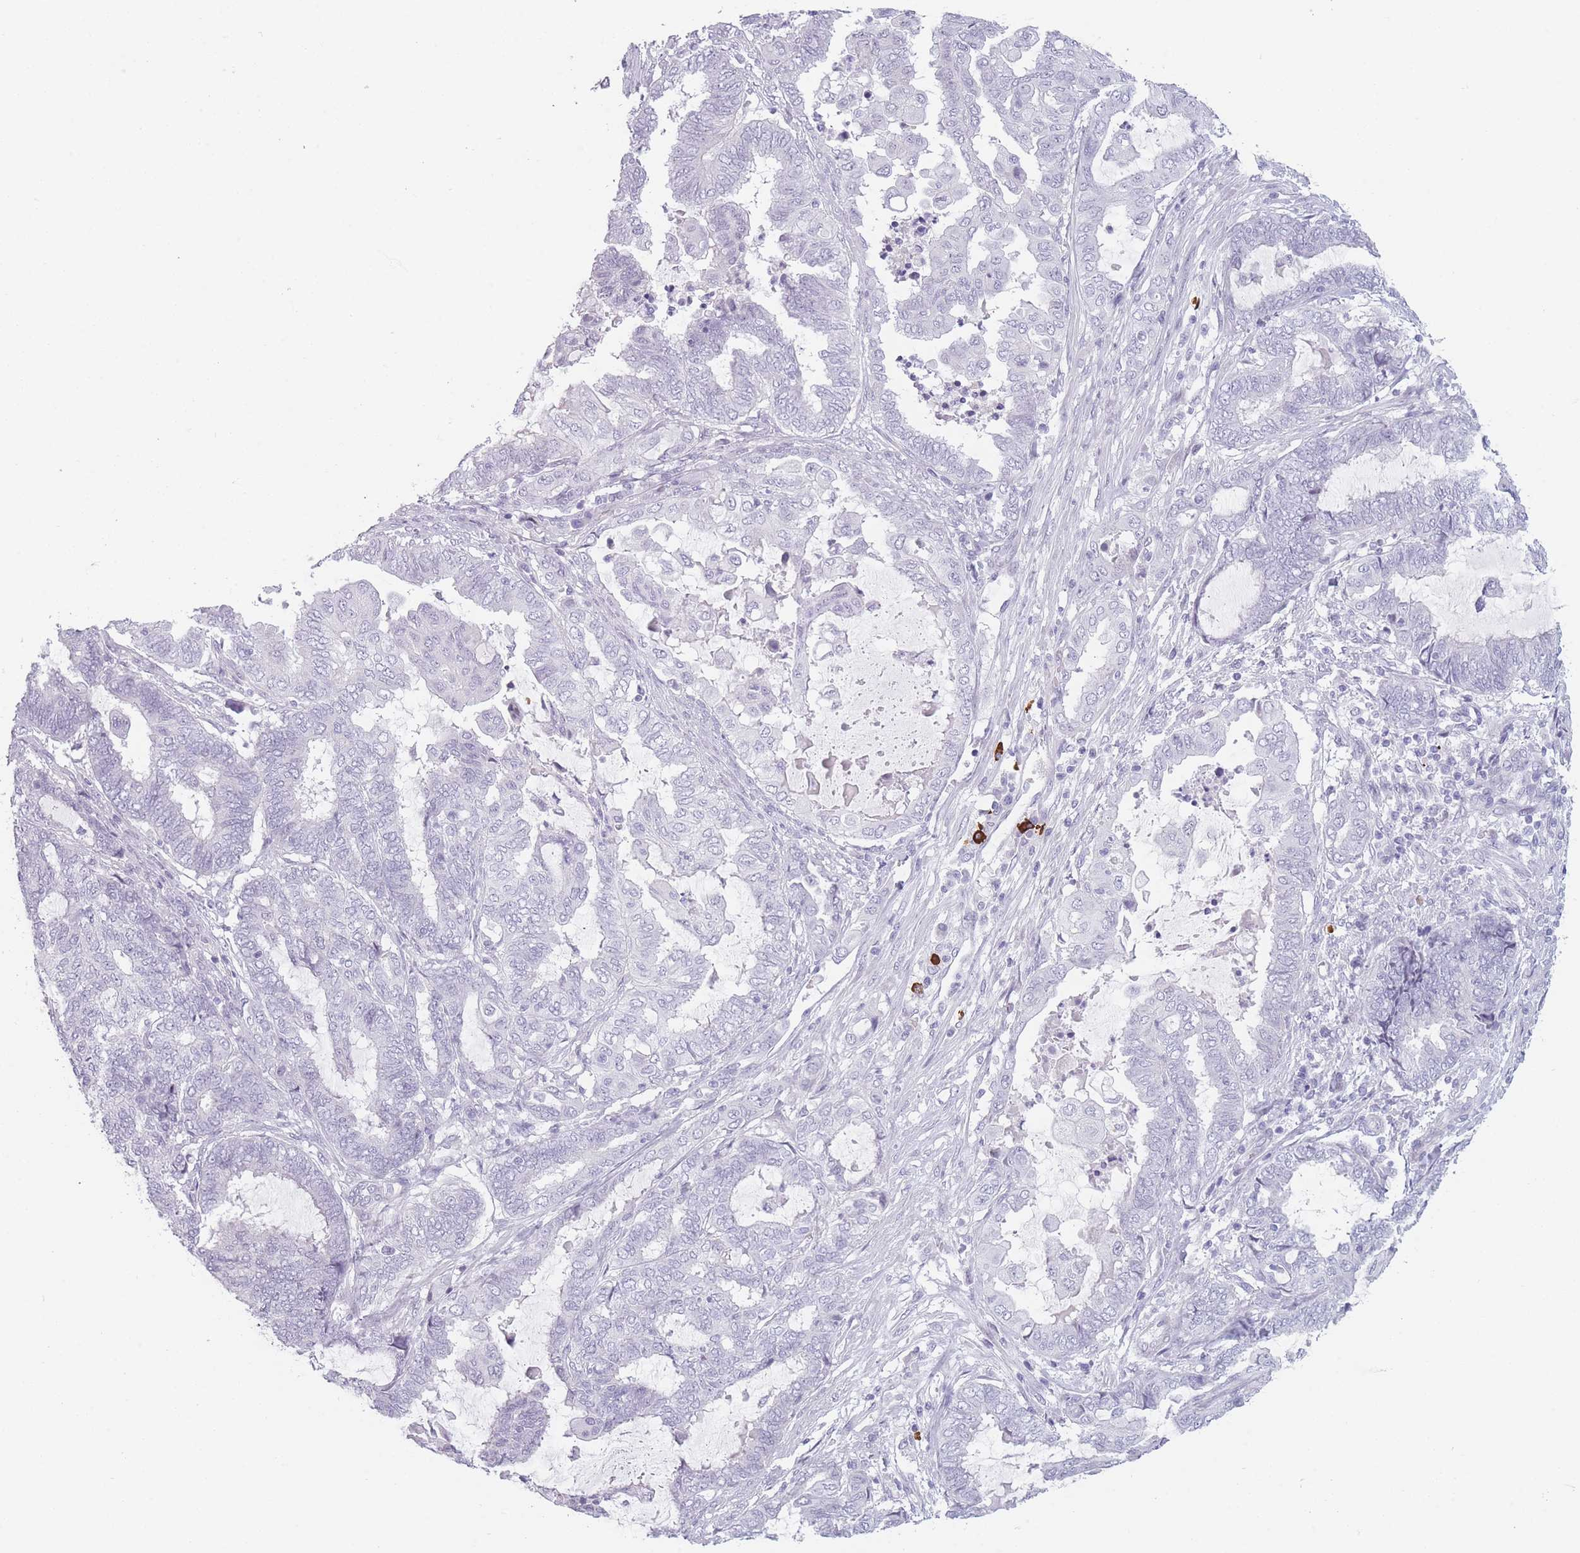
{"staining": {"intensity": "negative", "quantity": "none", "location": "none"}, "tissue": "endometrial cancer", "cell_type": "Tumor cells", "image_type": "cancer", "snomed": [{"axis": "morphology", "description": "Adenocarcinoma, NOS"}, {"axis": "topography", "description": "Uterus"}, {"axis": "topography", "description": "Endometrium"}], "caption": "Tumor cells are negative for brown protein staining in endometrial adenocarcinoma. Brightfield microscopy of immunohistochemistry (IHC) stained with DAB (brown) and hematoxylin (blue), captured at high magnification.", "gene": "PLEKHG2", "patient": {"sex": "female", "age": 70}}